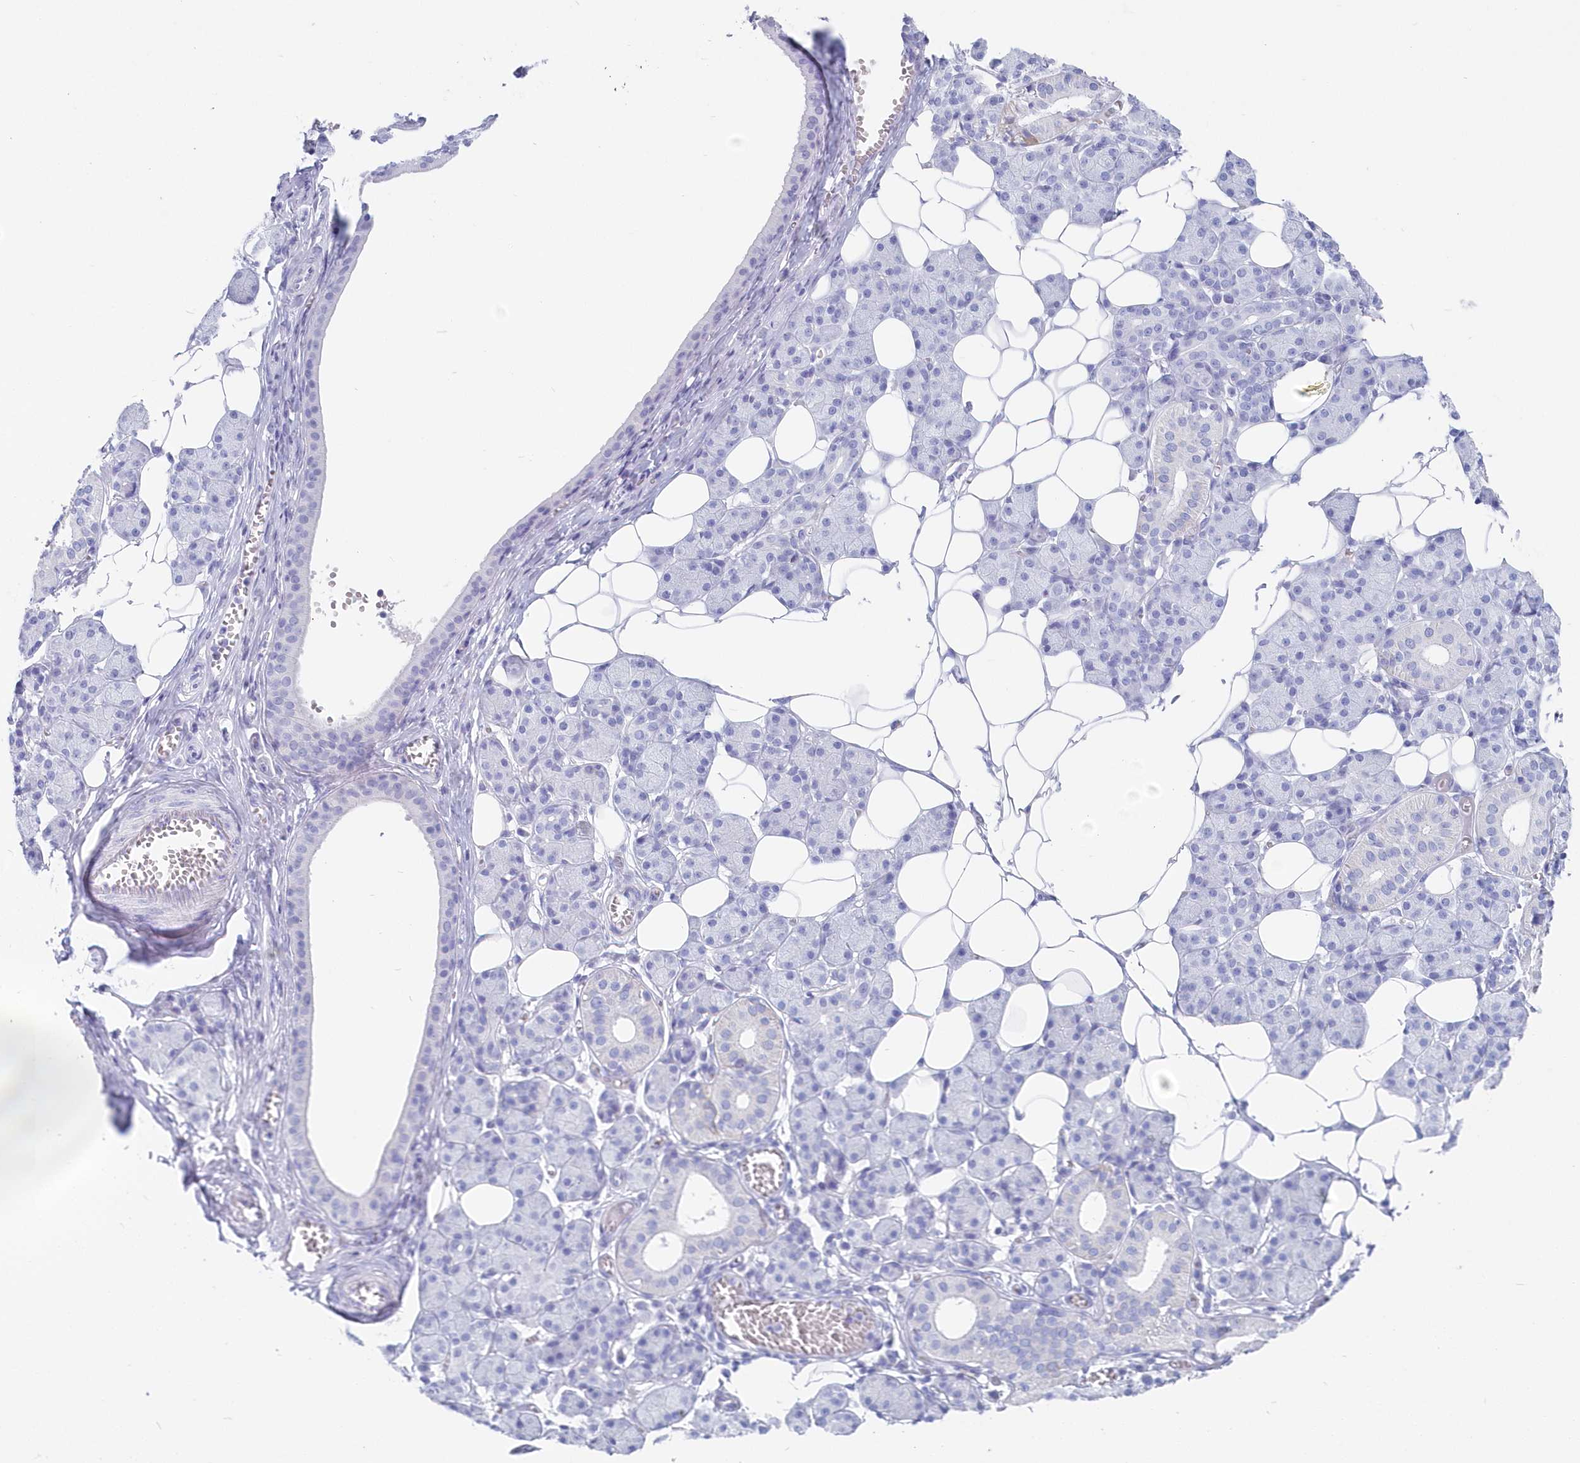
{"staining": {"intensity": "negative", "quantity": "none", "location": "none"}, "tissue": "salivary gland", "cell_type": "Glandular cells", "image_type": "normal", "snomed": [{"axis": "morphology", "description": "Normal tissue, NOS"}, {"axis": "topography", "description": "Salivary gland"}], "caption": "Human salivary gland stained for a protein using immunohistochemistry exhibits no expression in glandular cells.", "gene": "CSNK1G2", "patient": {"sex": "female", "age": 33}}